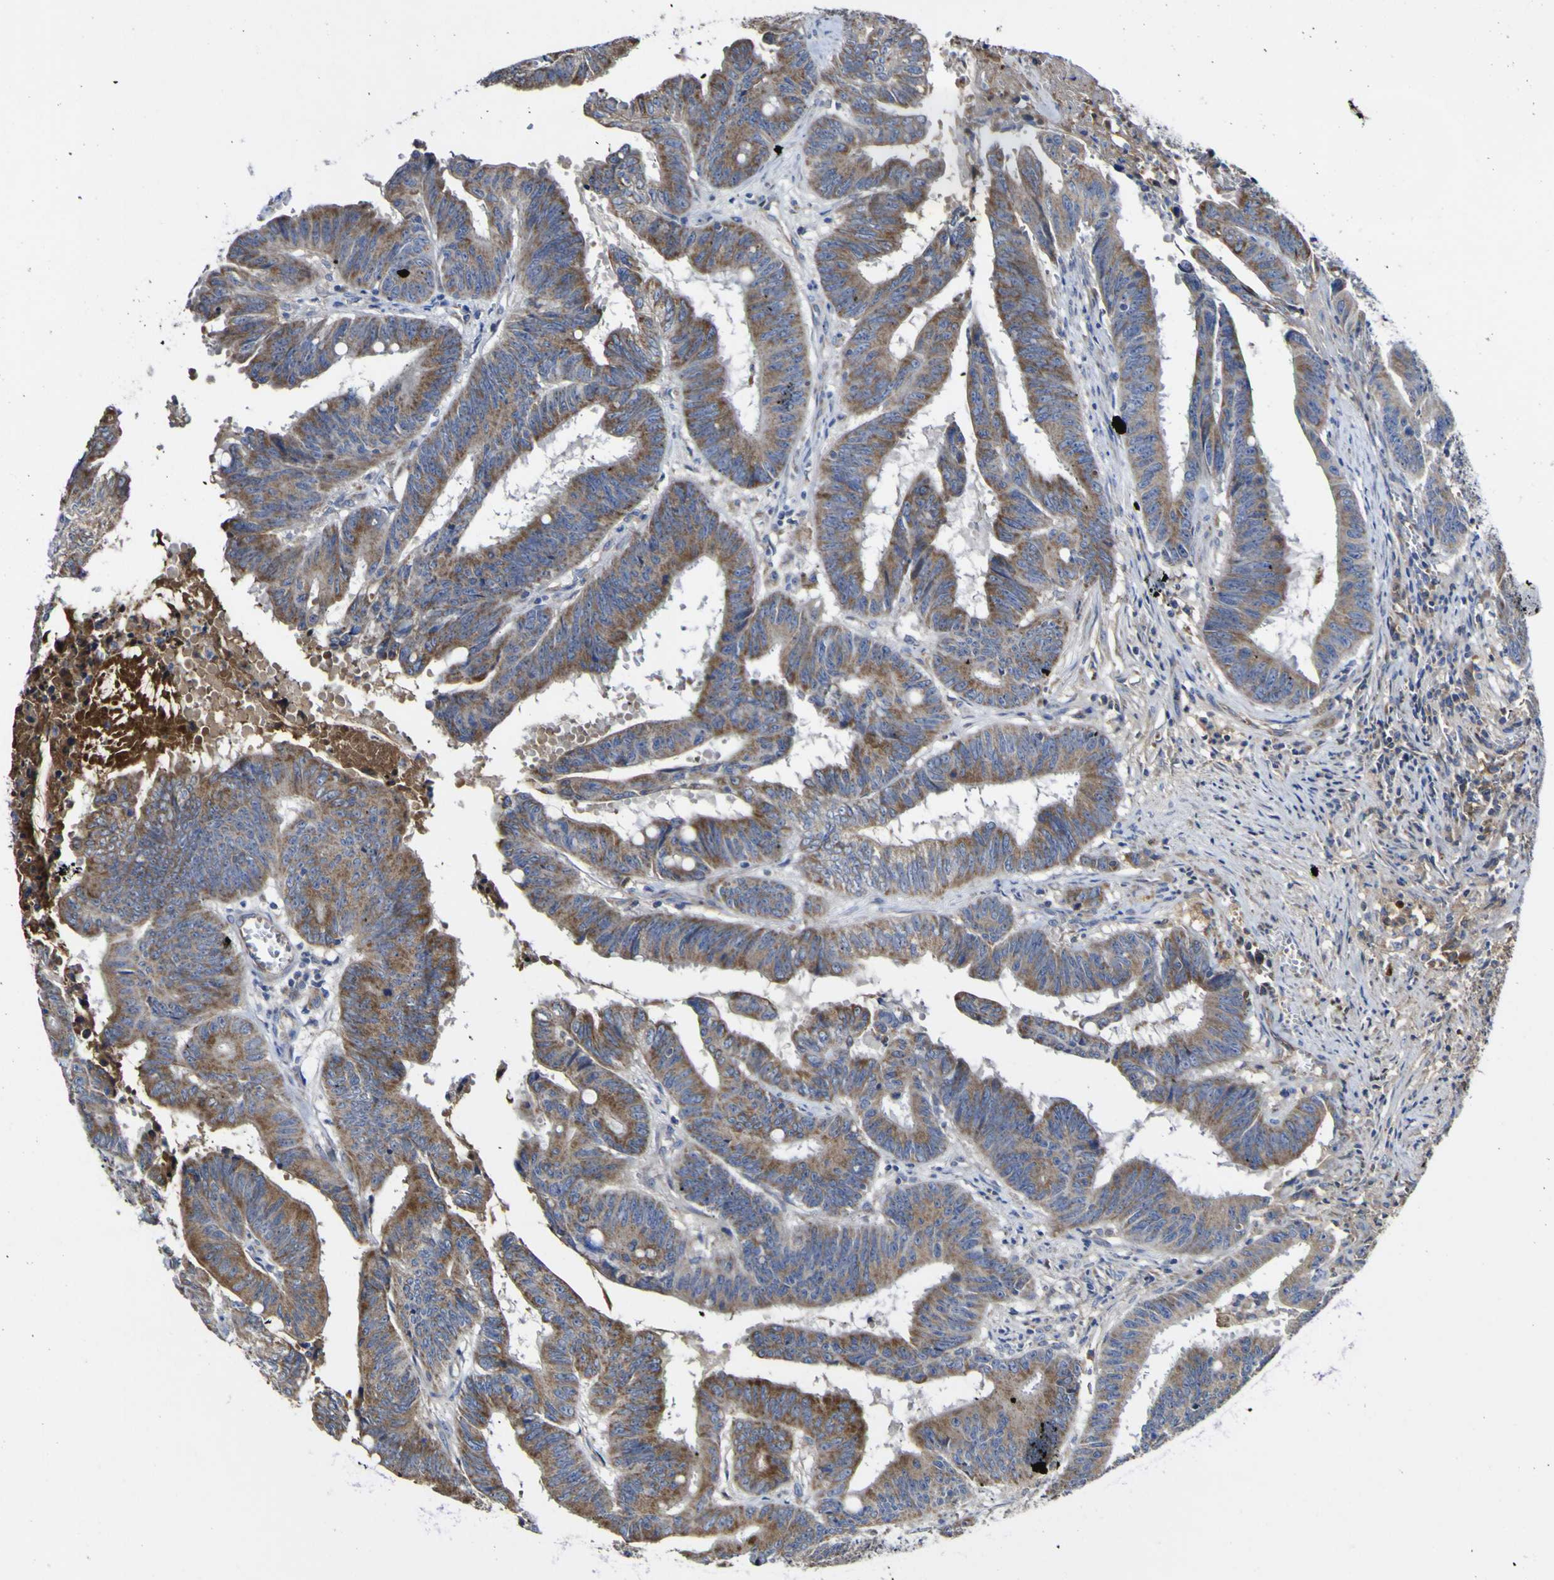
{"staining": {"intensity": "moderate", "quantity": ">75%", "location": "cytoplasmic/membranous"}, "tissue": "colorectal cancer", "cell_type": "Tumor cells", "image_type": "cancer", "snomed": [{"axis": "morphology", "description": "Adenocarcinoma, NOS"}, {"axis": "topography", "description": "Colon"}], "caption": "DAB (3,3'-diaminobenzidine) immunohistochemical staining of human colorectal adenocarcinoma displays moderate cytoplasmic/membranous protein positivity in approximately >75% of tumor cells.", "gene": "CCDC90B", "patient": {"sex": "male", "age": 45}}